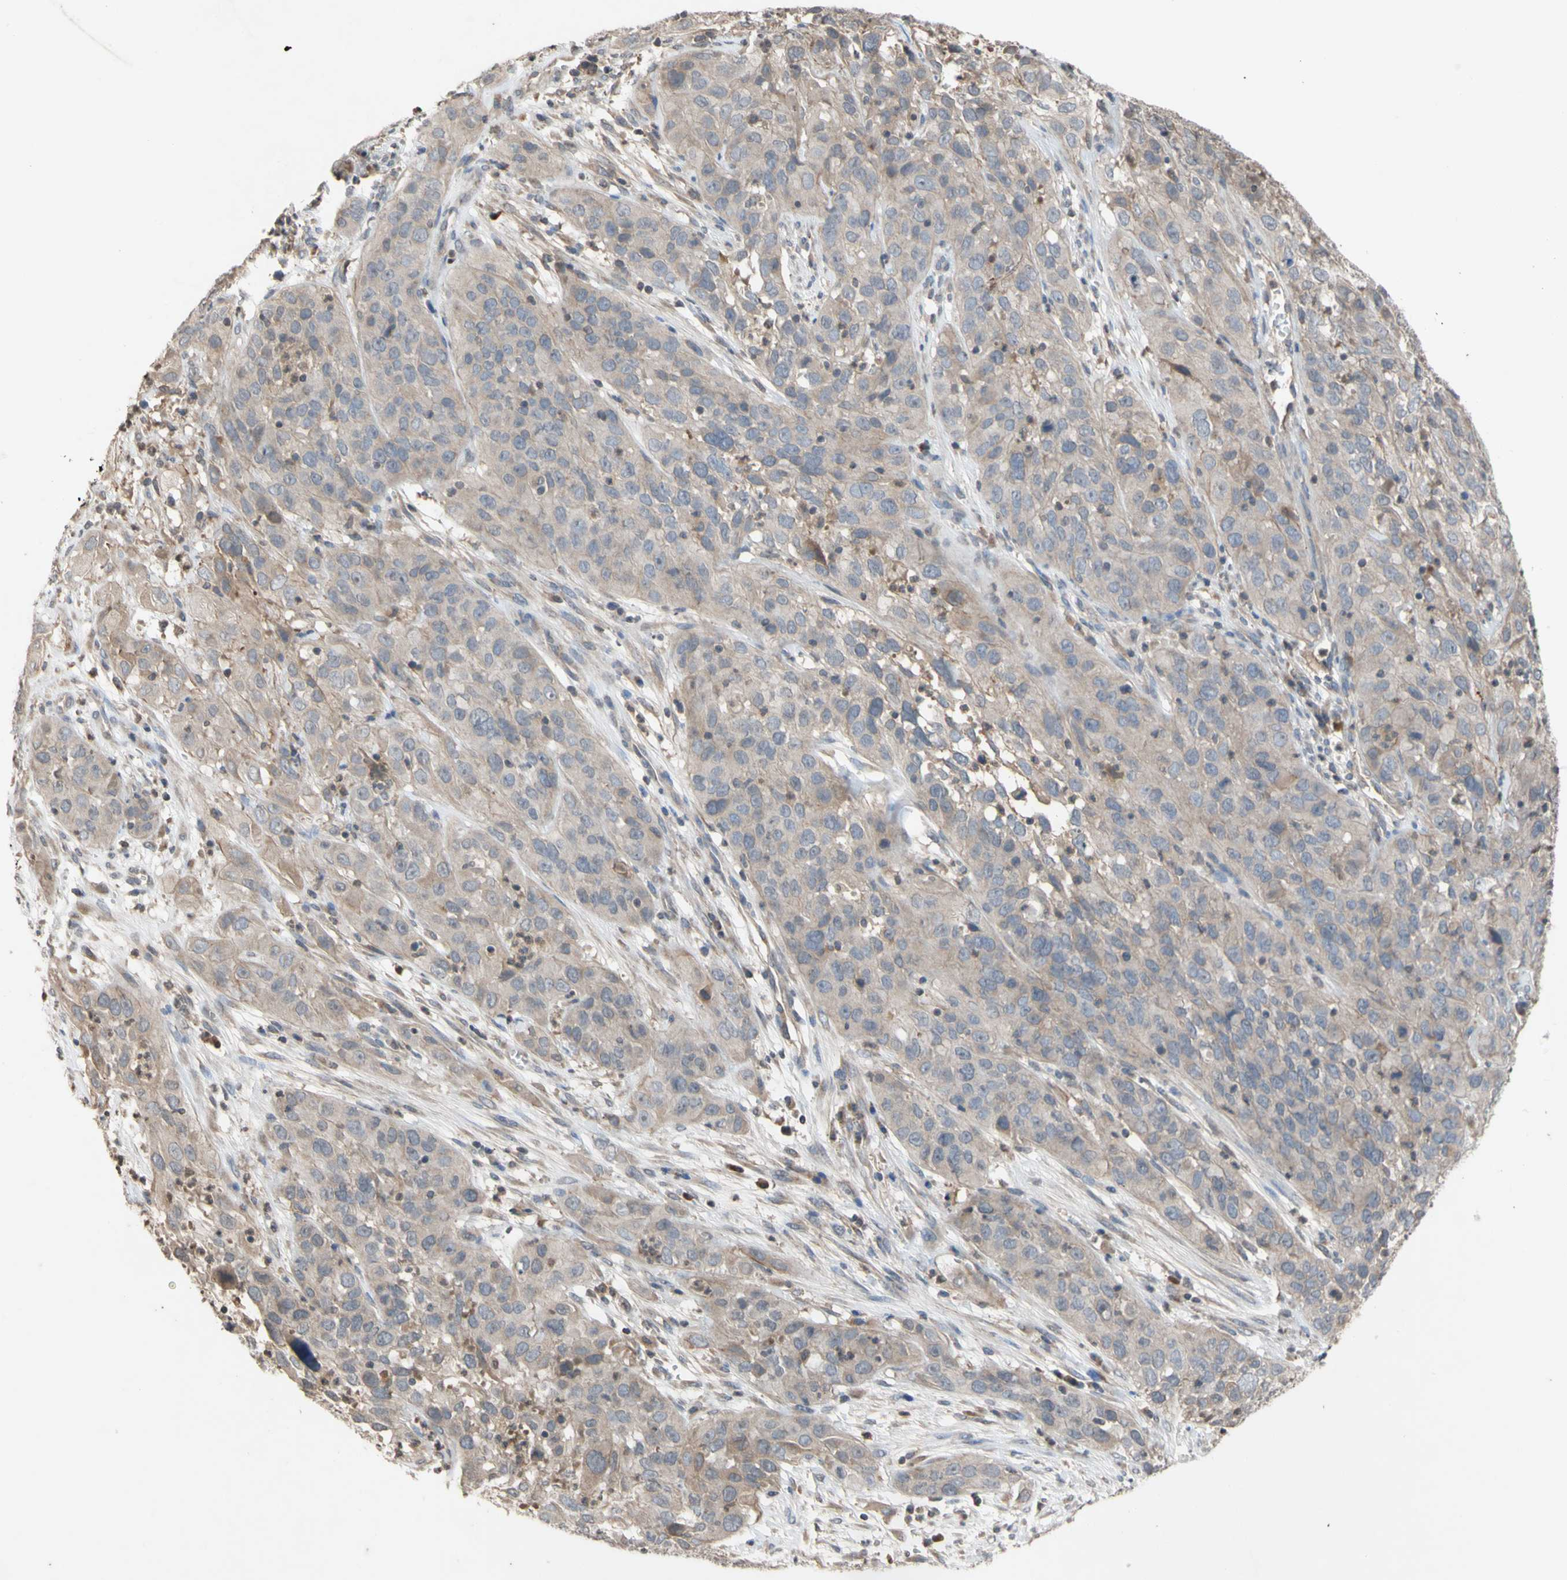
{"staining": {"intensity": "weak", "quantity": "25%-75%", "location": "cytoplasmic/membranous"}, "tissue": "cervical cancer", "cell_type": "Tumor cells", "image_type": "cancer", "snomed": [{"axis": "morphology", "description": "Squamous cell carcinoma, NOS"}, {"axis": "topography", "description": "Cervix"}], "caption": "Protein expression analysis of cervical cancer (squamous cell carcinoma) reveals weak cytoplasmic/membranous expression in approximately 25%-75% of tumor cells.", "gene": "NECTIN3", "patient": {"sex": "female", "age": 32}}